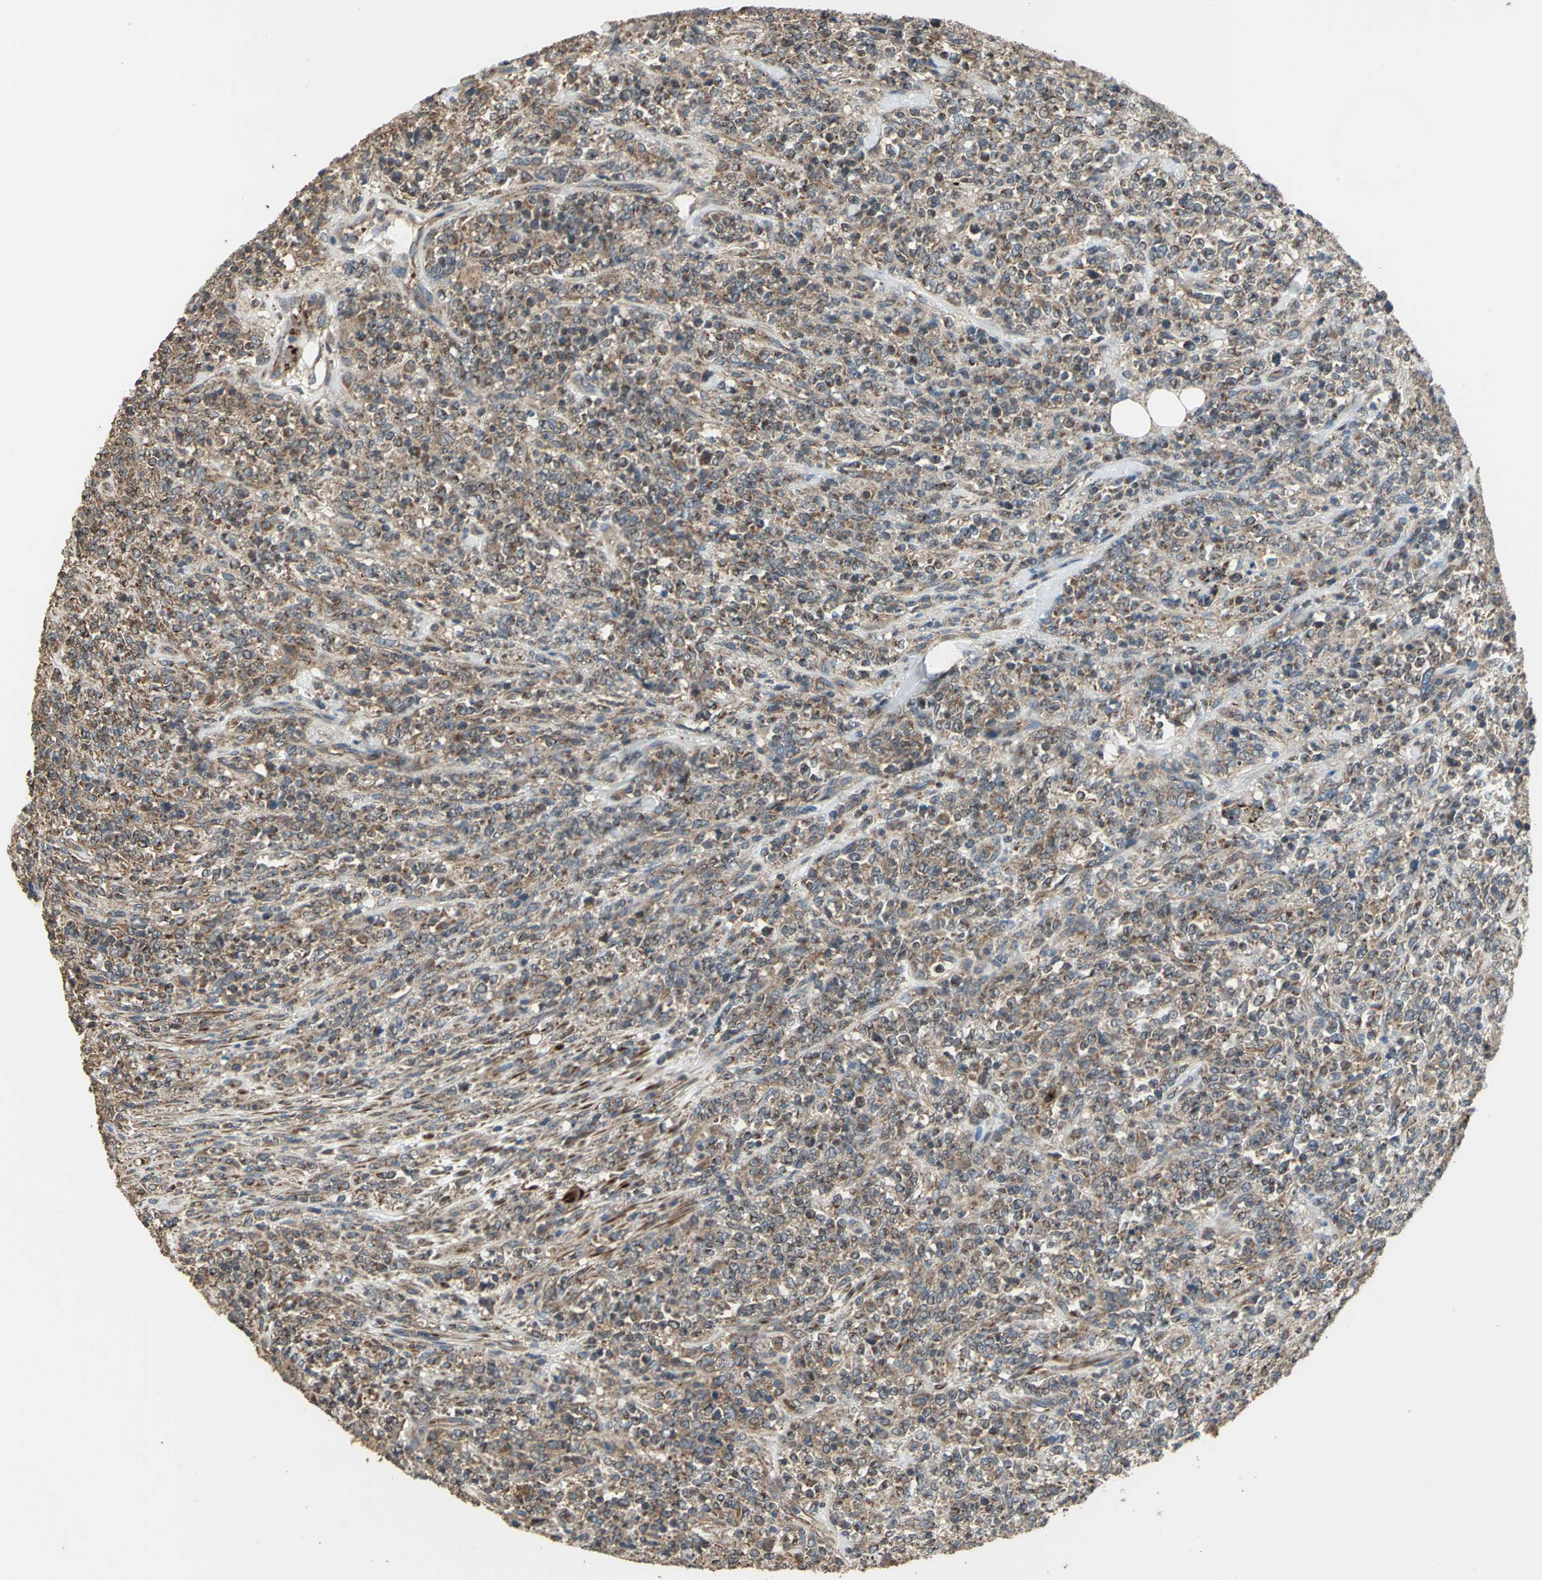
{"staining": {"intensity": "strong", "quantity": ">75%", "location": "cytoplasmic/membranous"}, "tissue": "lymphoma", "cell_type": "Tumor cells", "image_type": "cancer", "snomed": [{"axis": "morphology", "description": "Malignant lymphoma, non-Hodgkin's type, High grade"}, {"axis": "topography", "description": "Soft tissue"}], "caption": "Malignant lymphoma, non-Hodgkin's type (high-grade) stained with a brown dye shows strong cytoplasmic/membranous positive staining in about >75% of tumor cells.", "gene": "POLRMT", "patient": {"sex": "male", "age": 18}}